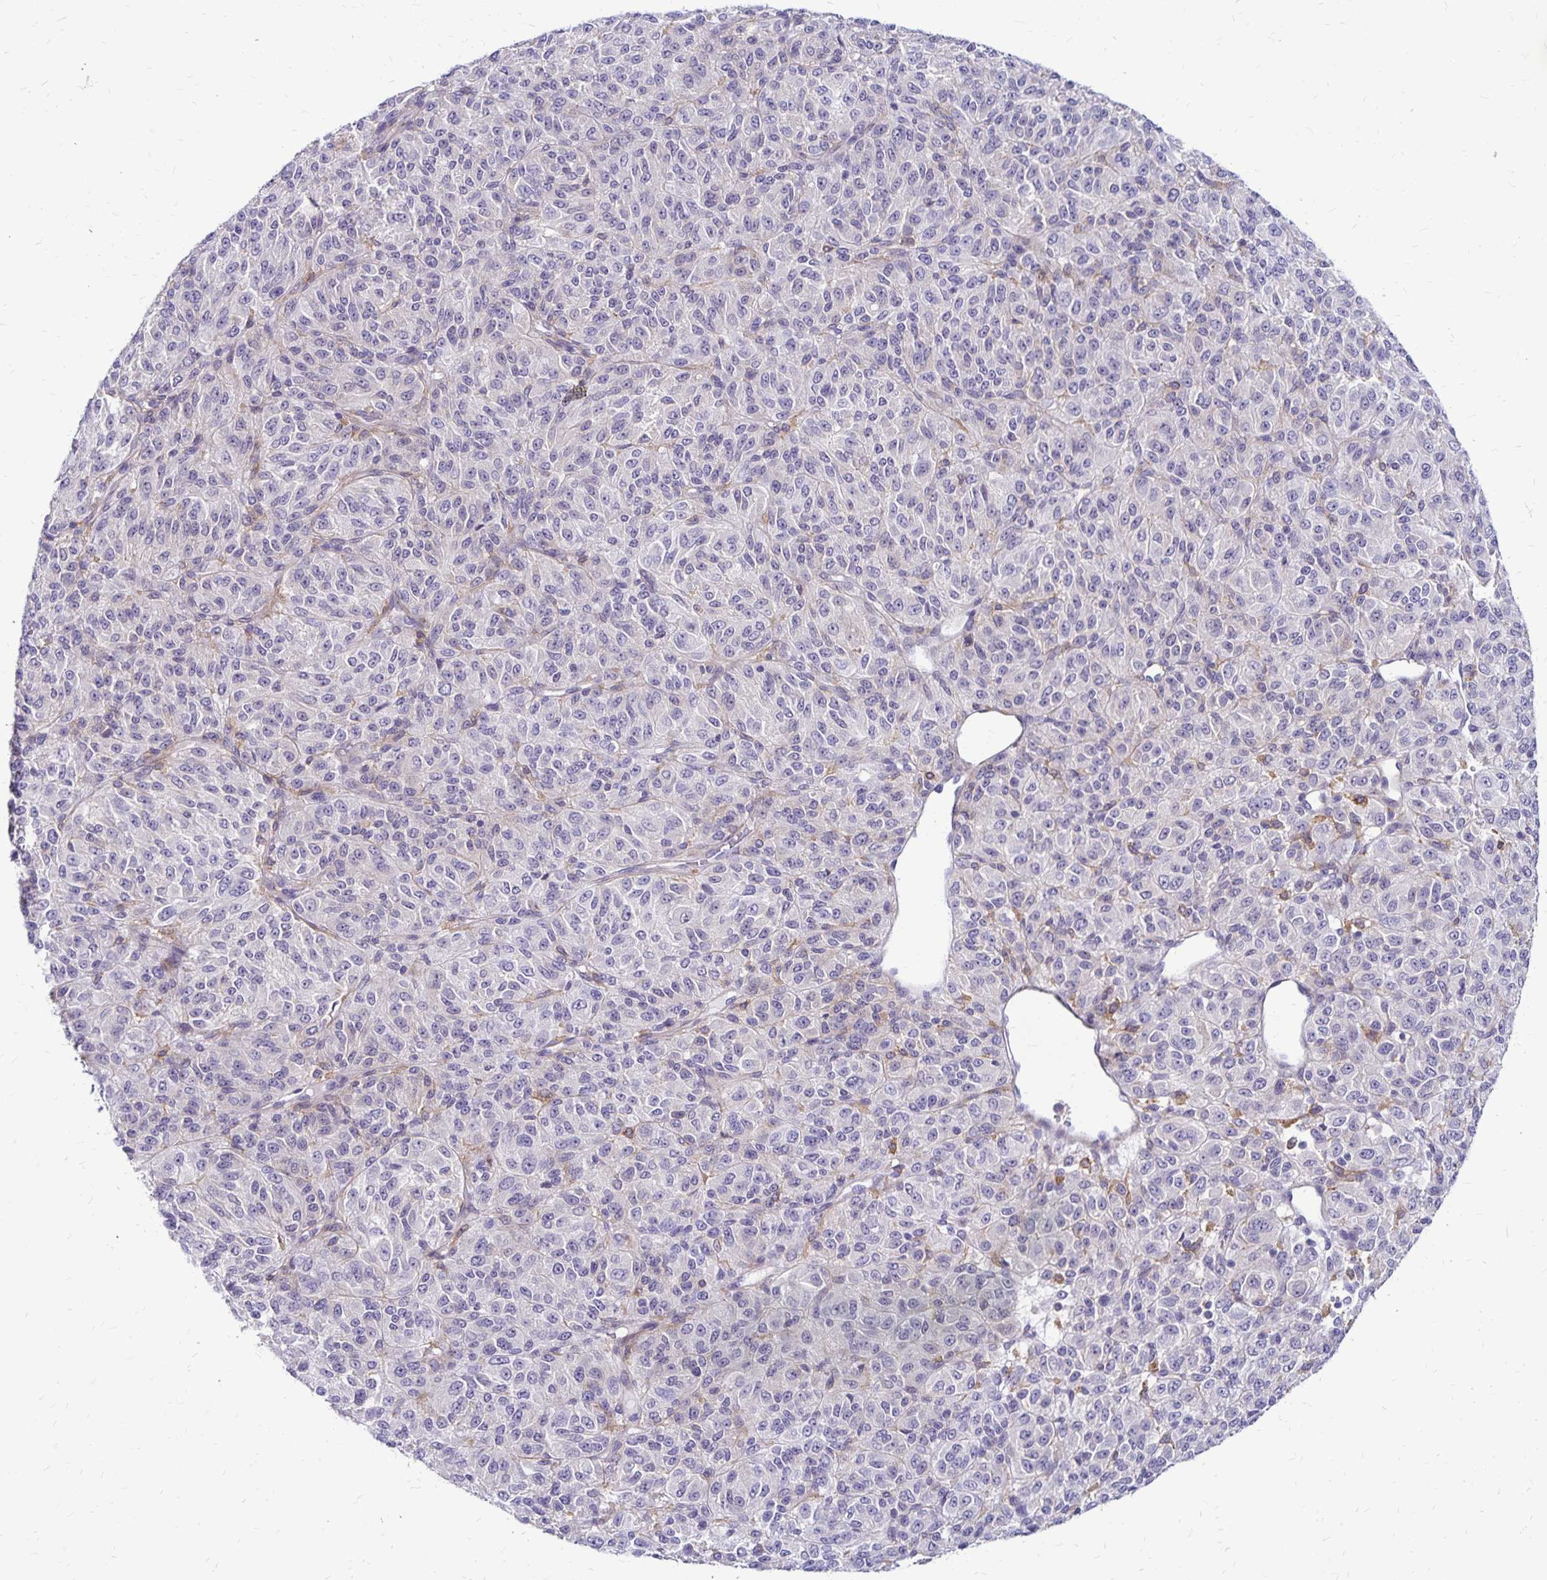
{"staining": {"intensity": "negative", "quantity": "none", "location": "none"}, "tissue": "melanoma", "cell_type": "Tumor cells", "image_type": "cancer", "snomed": [{"axis": "morphology", "description": "Malignant melanoma, Metastatic site"}, {"axis": "topography", "description": "Brain"}], "caption": "This image is of melanoma stained with IHC to label a protein in brown with the nuclei are counter-stained blue. There is no positivity in tumor cells. (DAB (3,3'-diaminobenzidine) immunohistochemistry (IHC), high magnification).", "gene": "TNS3", "patient": {"sex": "female", "age": 56}}